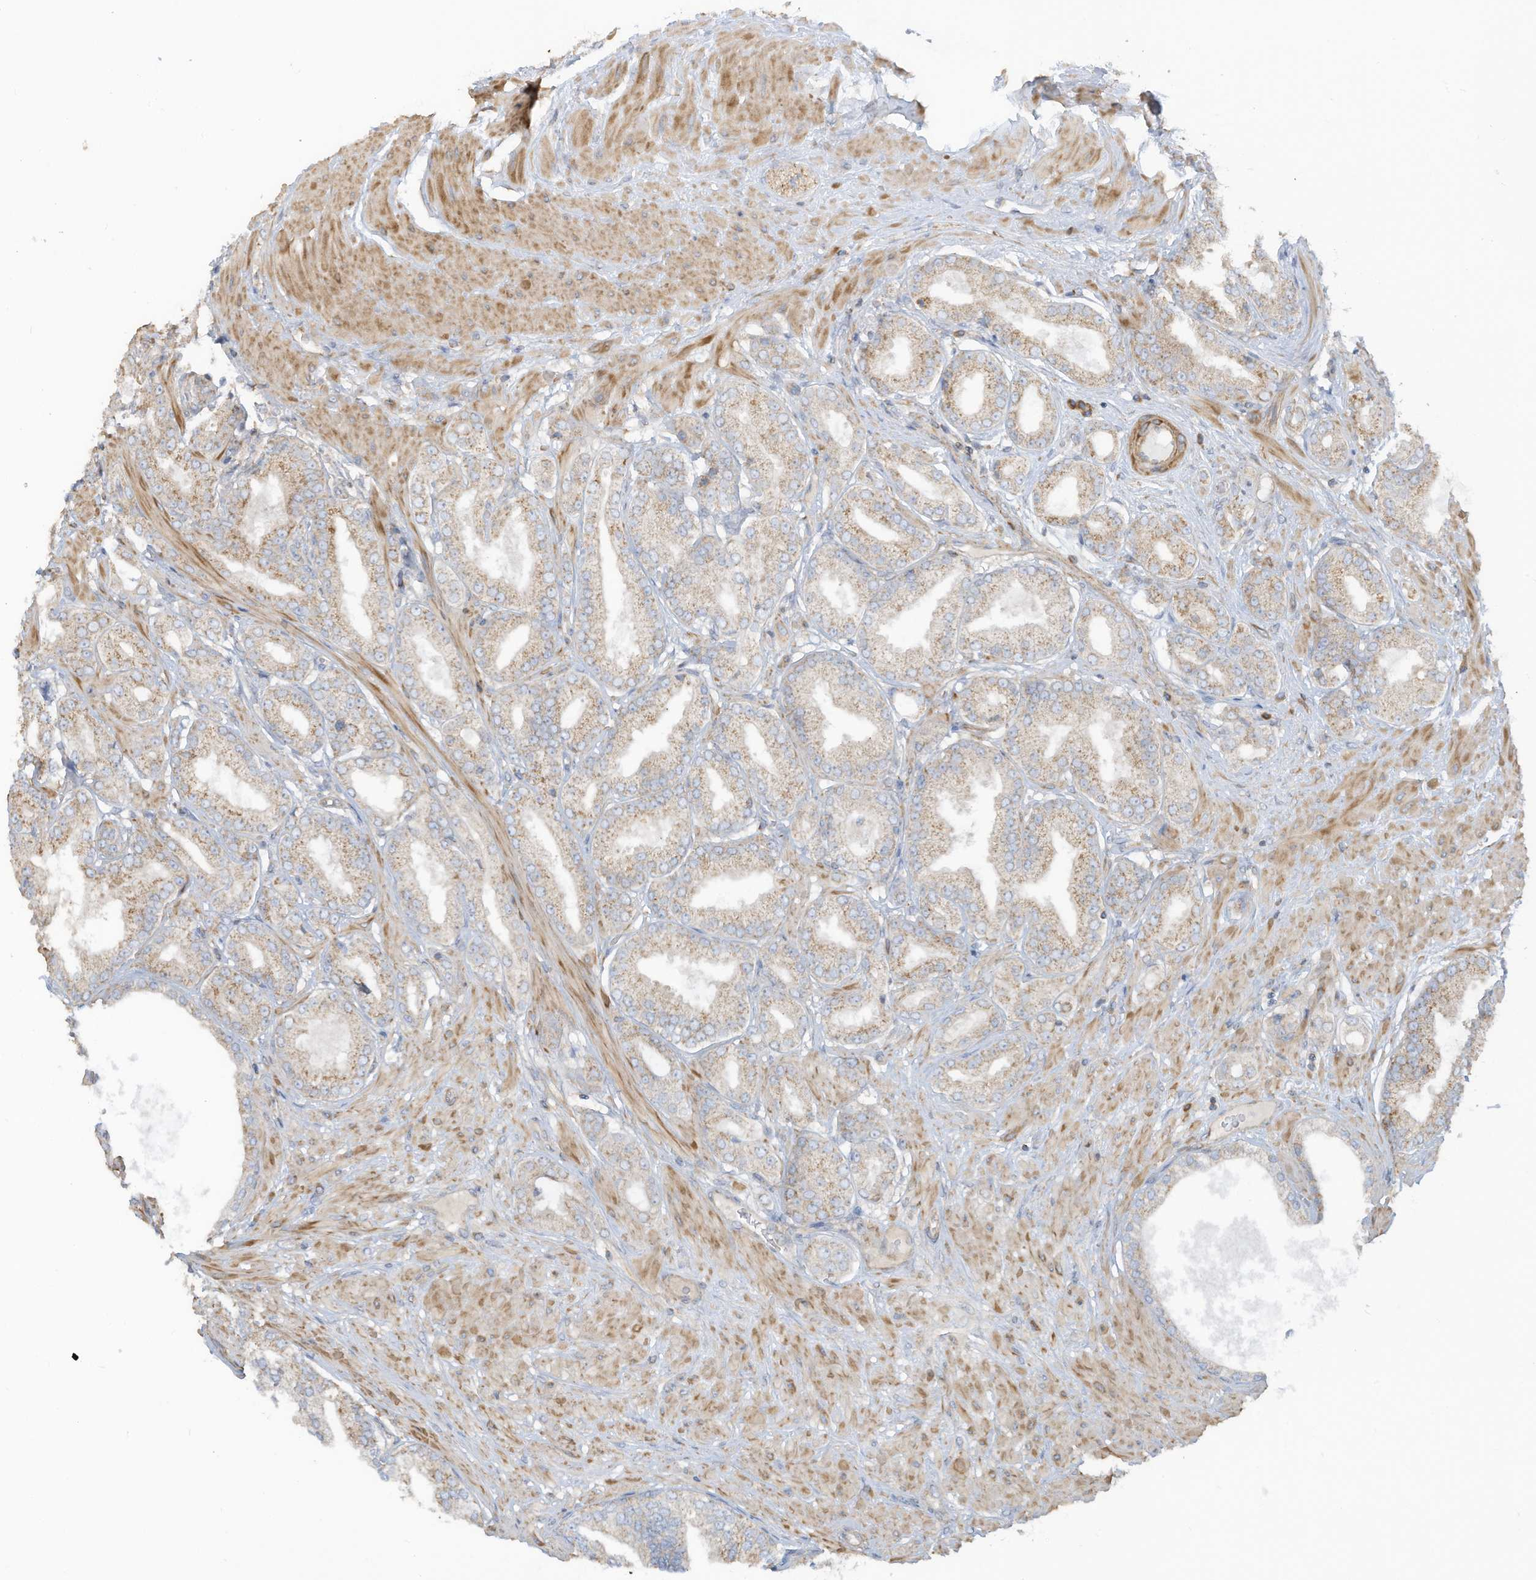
{"staining": {"intensity": "weak", "quantity": "25%-75%", "location": "cytoplasmic/membranous"}, "tissue": "prostate cancer", "cell_type": "Tumor cells", "image_type": "cancer", "snomed": [{"axis": "morphology", "description": "Adenocarcinoma, Low grade"}, {"axis": "topography", "description": "Prostate"}], "caption": "Immunohistochemical staining of human prostate cancer (low-grade adenocarcinoma) displays low levels of weak cytoplasmic/membranous protein positivity in approximately 25%-75% of tumor cells.", "gene": "GTPBP2", "patient": {"sex": "male", "age": 63}}